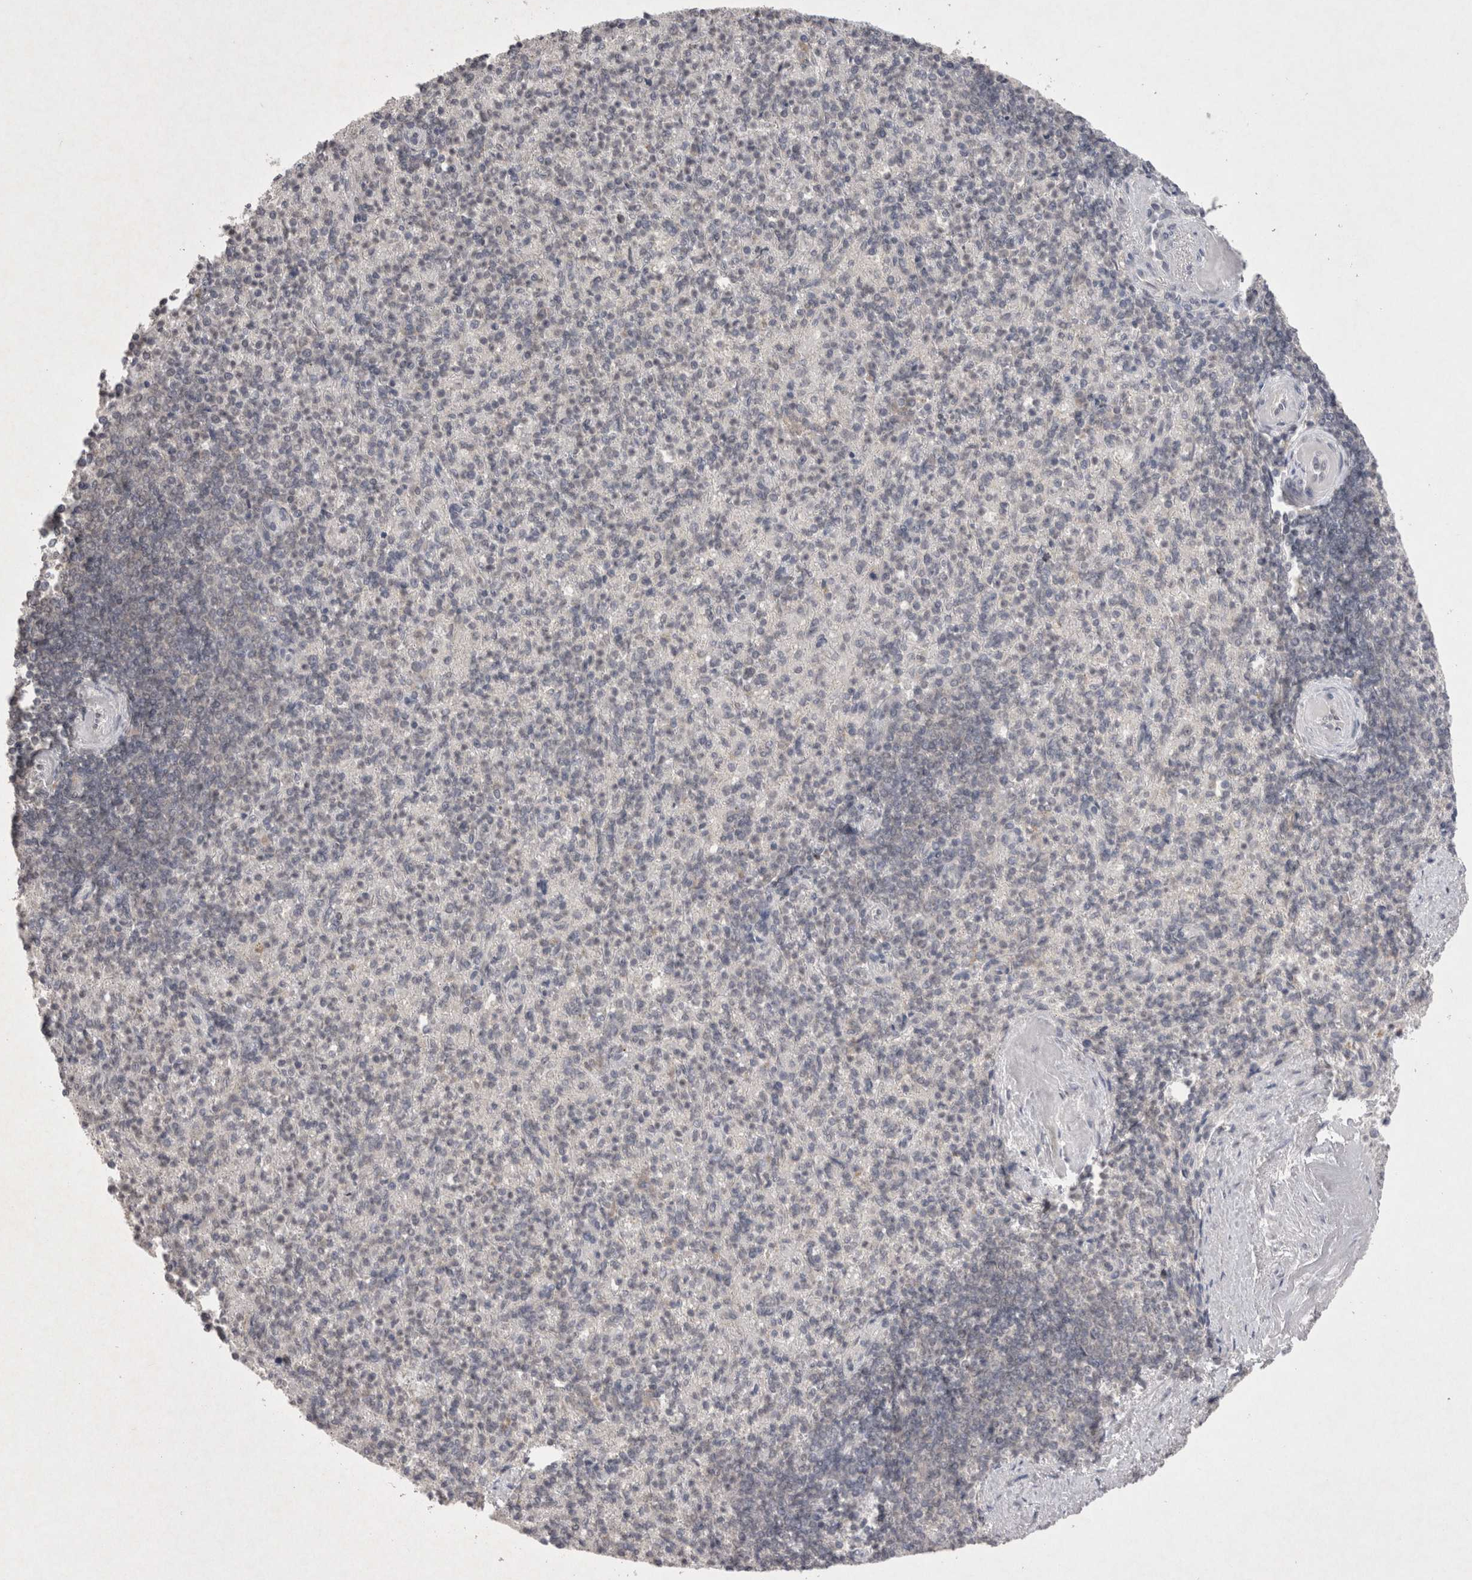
{"staining": {"intensity": "negative", "quantity": "none", "location": "none"}, "tissue": "spleen", "cell_type": "Cells in red pulp", "image_type": "normal", "snomed": [{"axis": "morphology", "description": "Normal tissue, NOS"}, {"axis": "topography", "description": "Spleen"}], "caption": "IHC histopathology image of normal human spleen stained for a protein (brown), which displays no staining in cells in red pulp. The staining was performed using DAB to visualize the protein expression in brown, while the nuclei were stained in blue with hematoxylin (Magnification: 20x).", "gene": "LYVE1", "patient": {"sex": "female", "age": 74}}